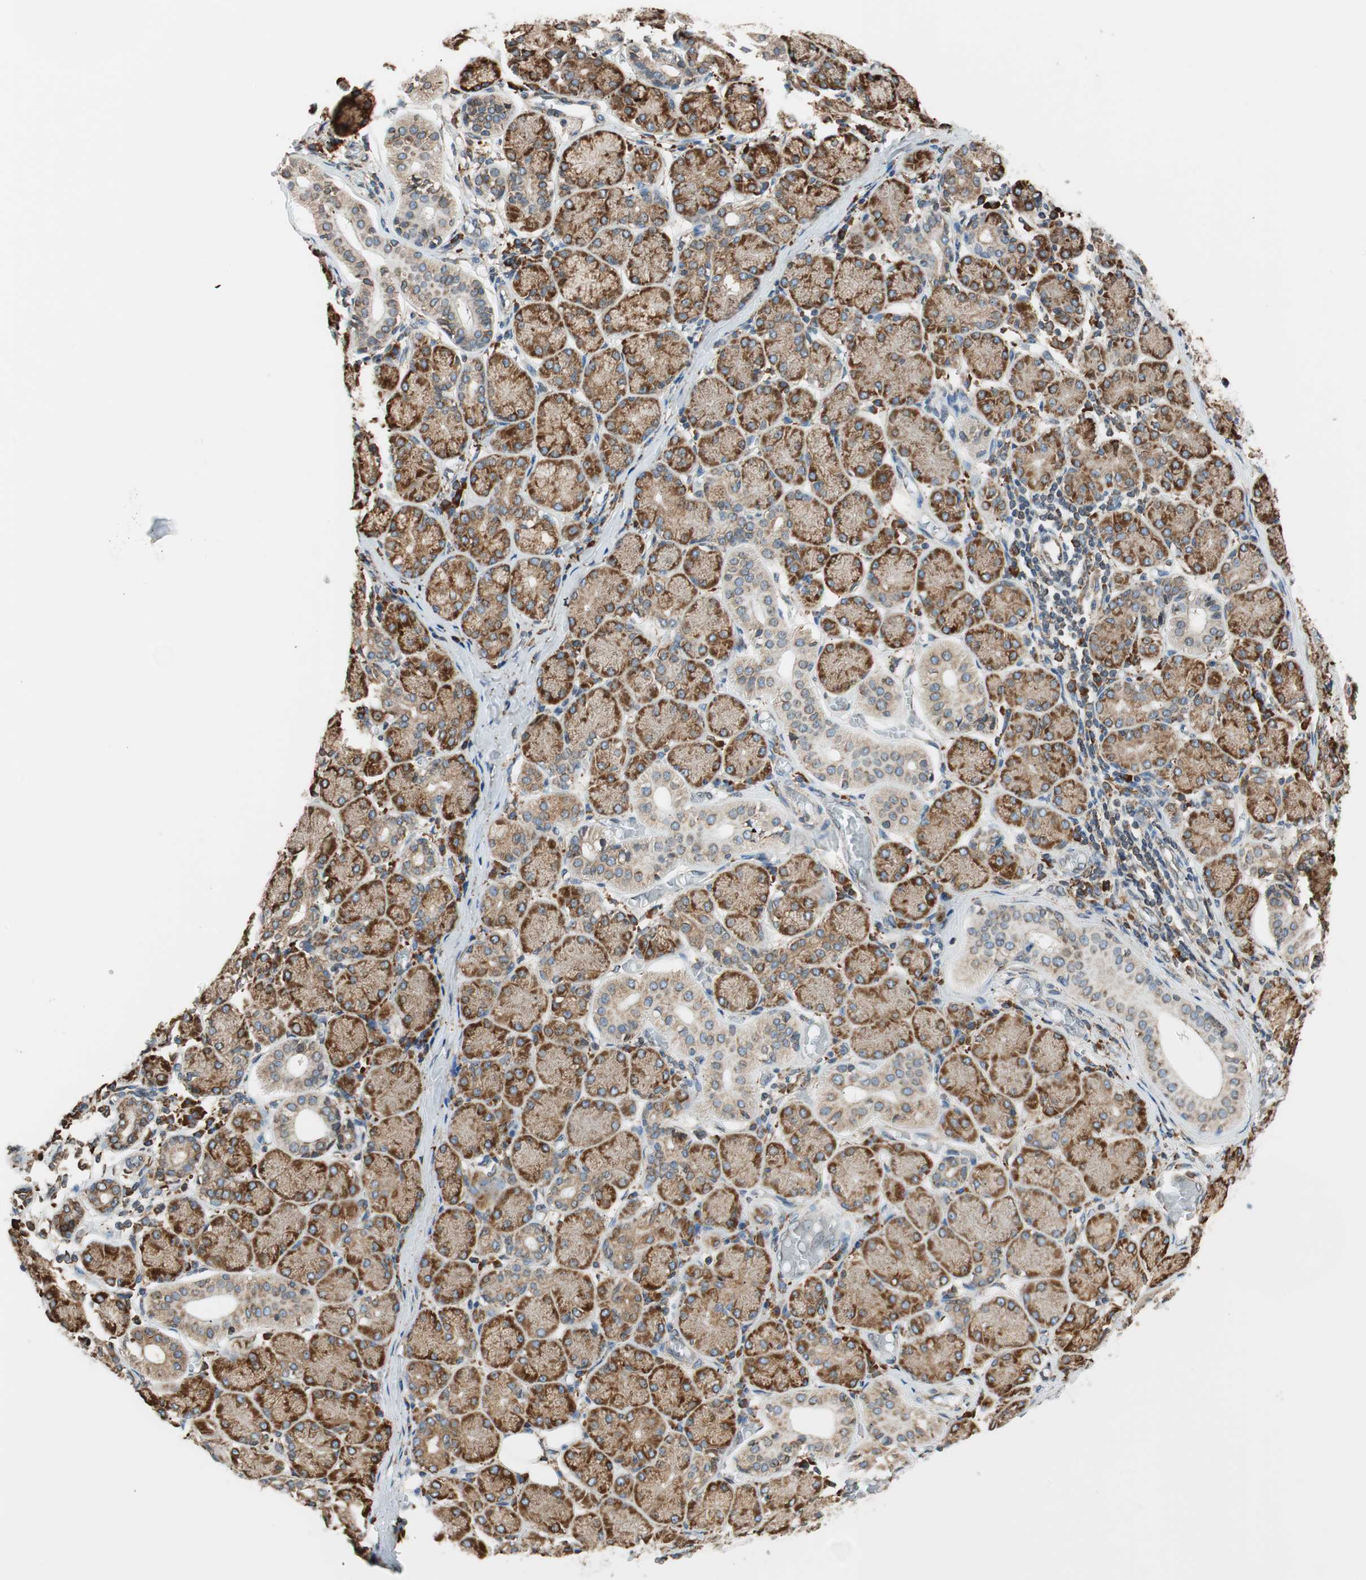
{"staining": {"intensity": "moderate", "quantity": ">75%", "location": "cytoplasmic/membranous"}, "tissue": "salivary gland", "cell_type": "Glandular cells", "image_type": "normal", "snomed": [{"axis": "morphology", "description": "Normal tissue, NOS"}, {"axis": "topography", "description": "Salivary gland"}], "caption": "A medium amount of moderate cytoplasmic/membranous positivity is identified in approximately >75% of glandular cells in benign salivary gland.", "gene": "PRKCSH", "patient": {"sex": "female", "age": 24}}